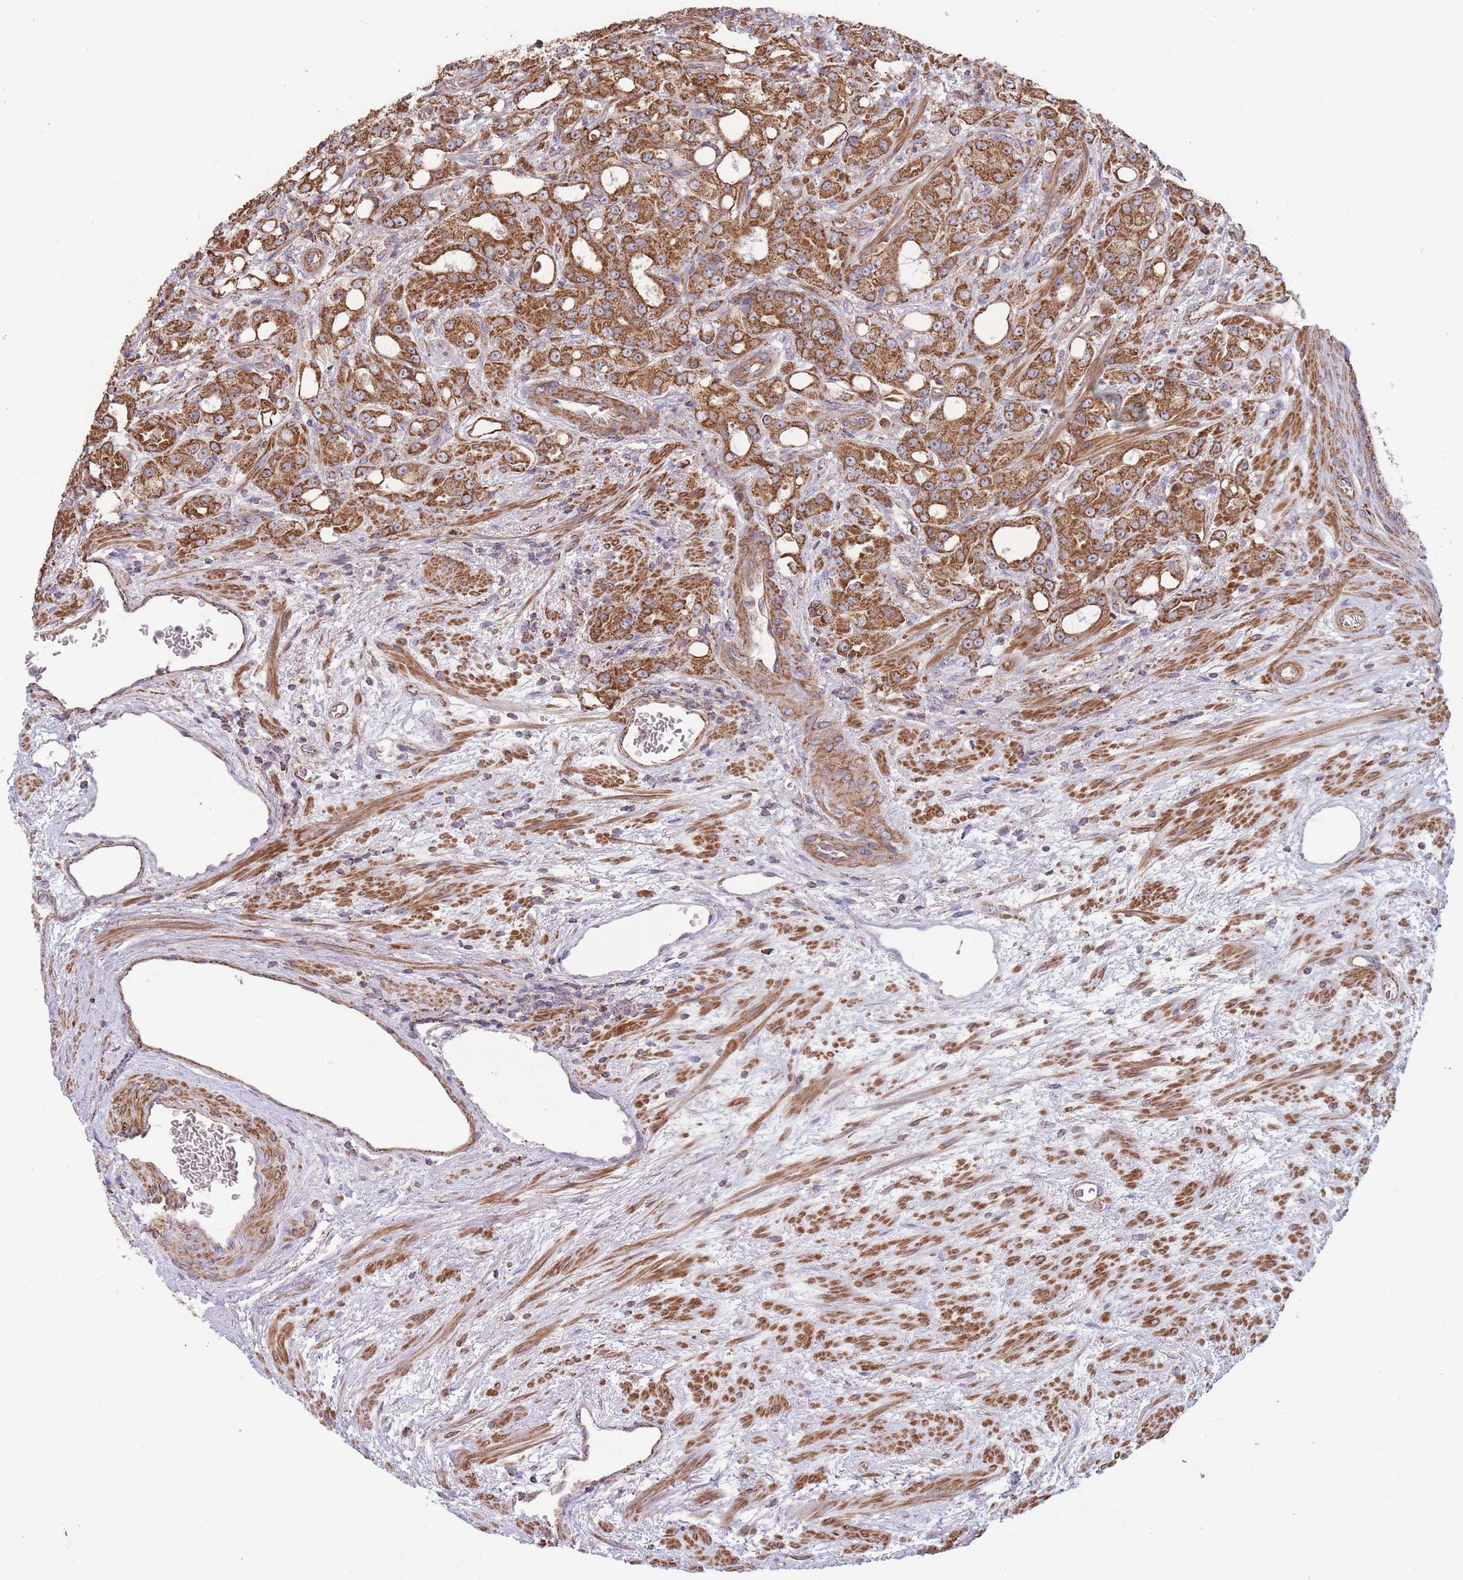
{"staining": {"intensity": "strong", "quantity": ">75%", "location": "cytoplasmic/membranous"}, "tissue": "prostate cancer", "cell_type": "Tumor cells", "image_type": "cancer", "snomed": [{"axis": "morphology", "description": "Adenocarcinoma, High grade"}, {"axis": "topography", "description": "Prostate"}], "caption": "Immunohistochemistry (DAB) staining of adenocarcinoma (high-grade) (prostate) reveals strong cytoplasmic/membranous protein expression in about >75% of tumor cells.", "gene": "KIF16B", "patient": {"sex": "male", "age": 69}}